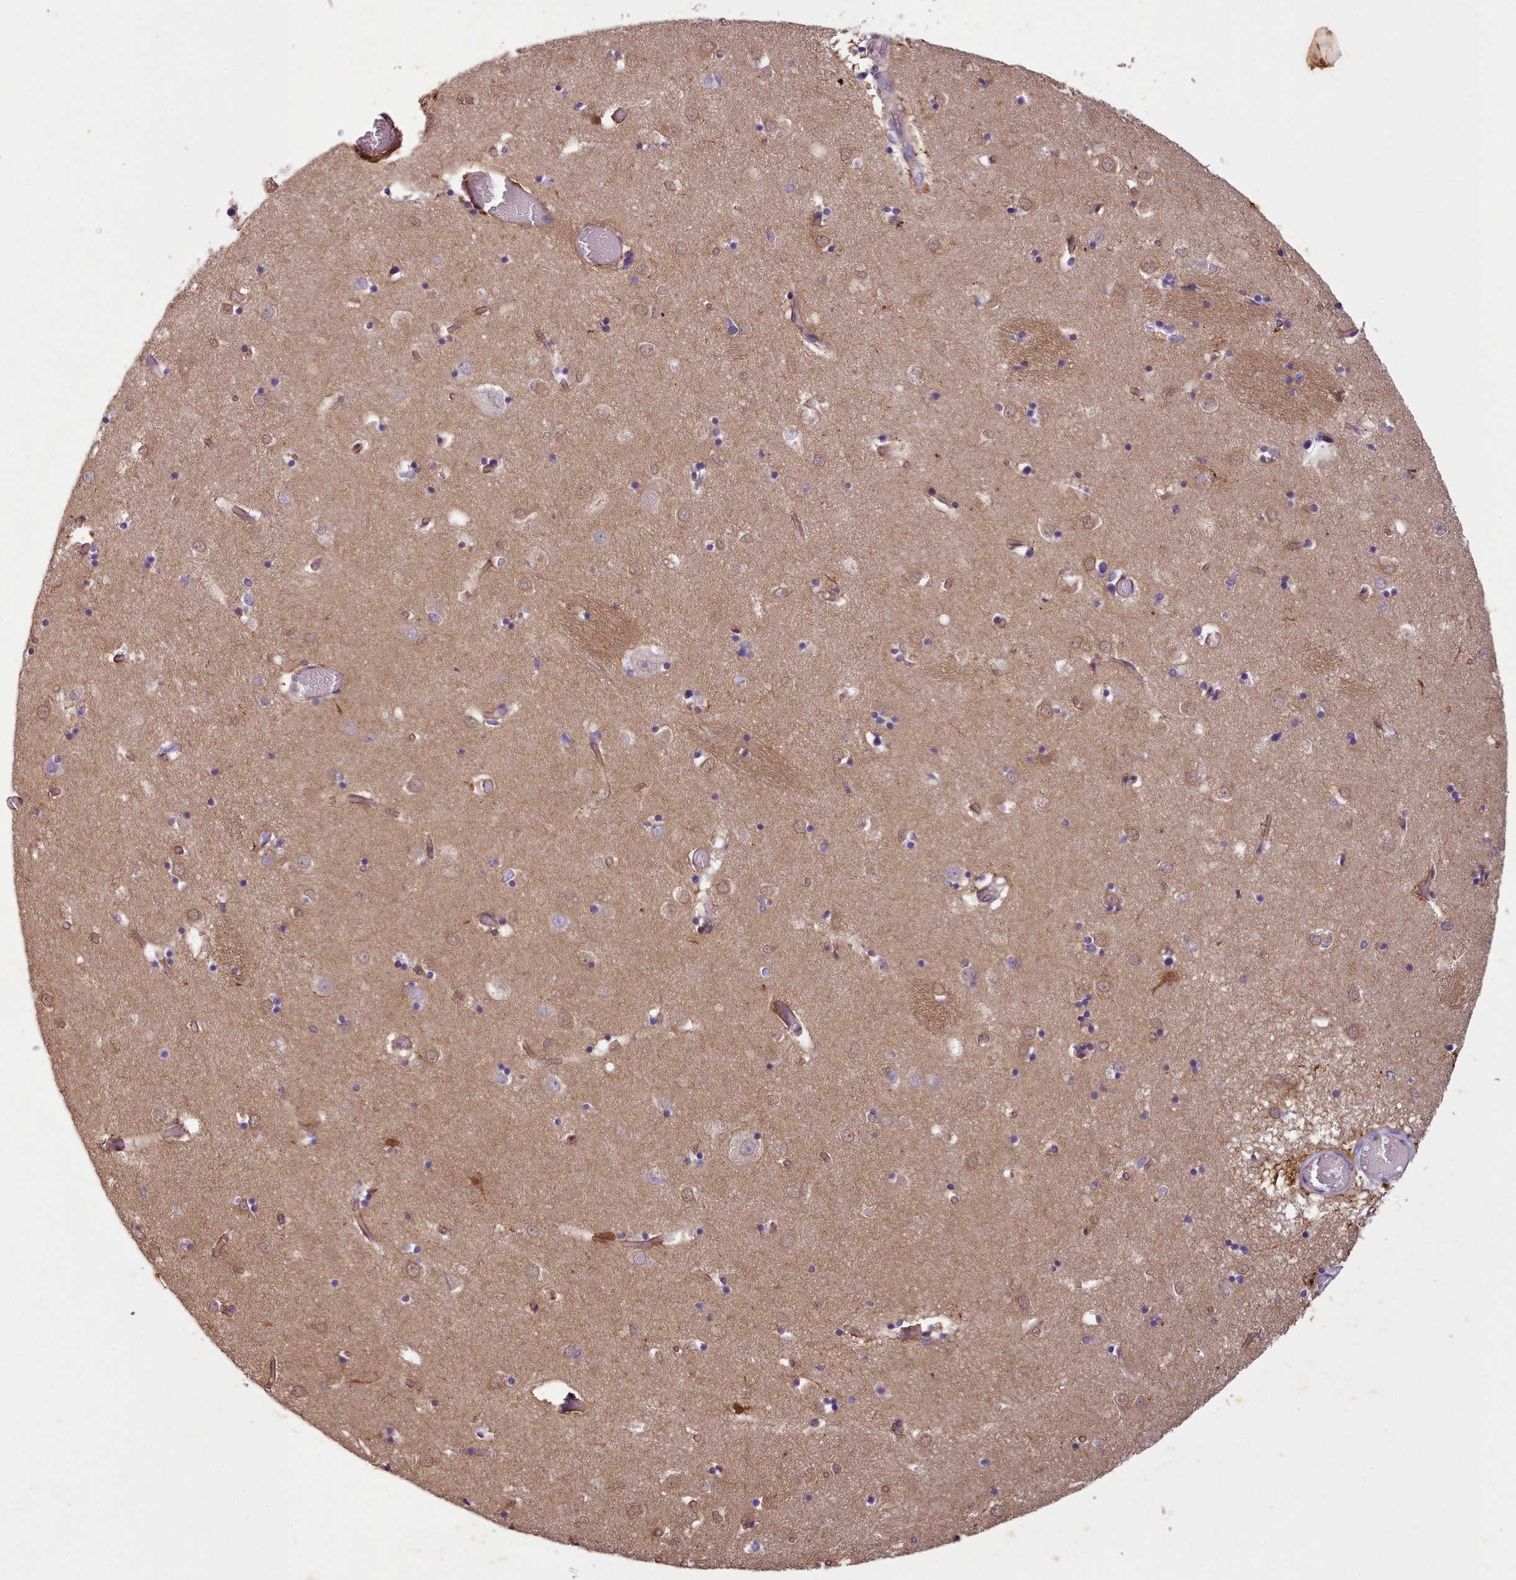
{"staining": {"intensity": "weak", "quantity": "<25%", "location": "cytoplasmic/membranous"}, "tissue": "caudate", "cell_type": "Glial cells", "image_type": "normal", "snomed": [{"axis": "morphology", "description": "Normal tissue, NOS"}, {"axis": "topography", "description": "Lateral ventricle wall"}], "caption": "This is a photomicrograph of immunohistochemistry staining of normal caudate, which shows no staining in glial cells.", "gene": "PLD4", "patient": {"sex": "male", "age": 70}}